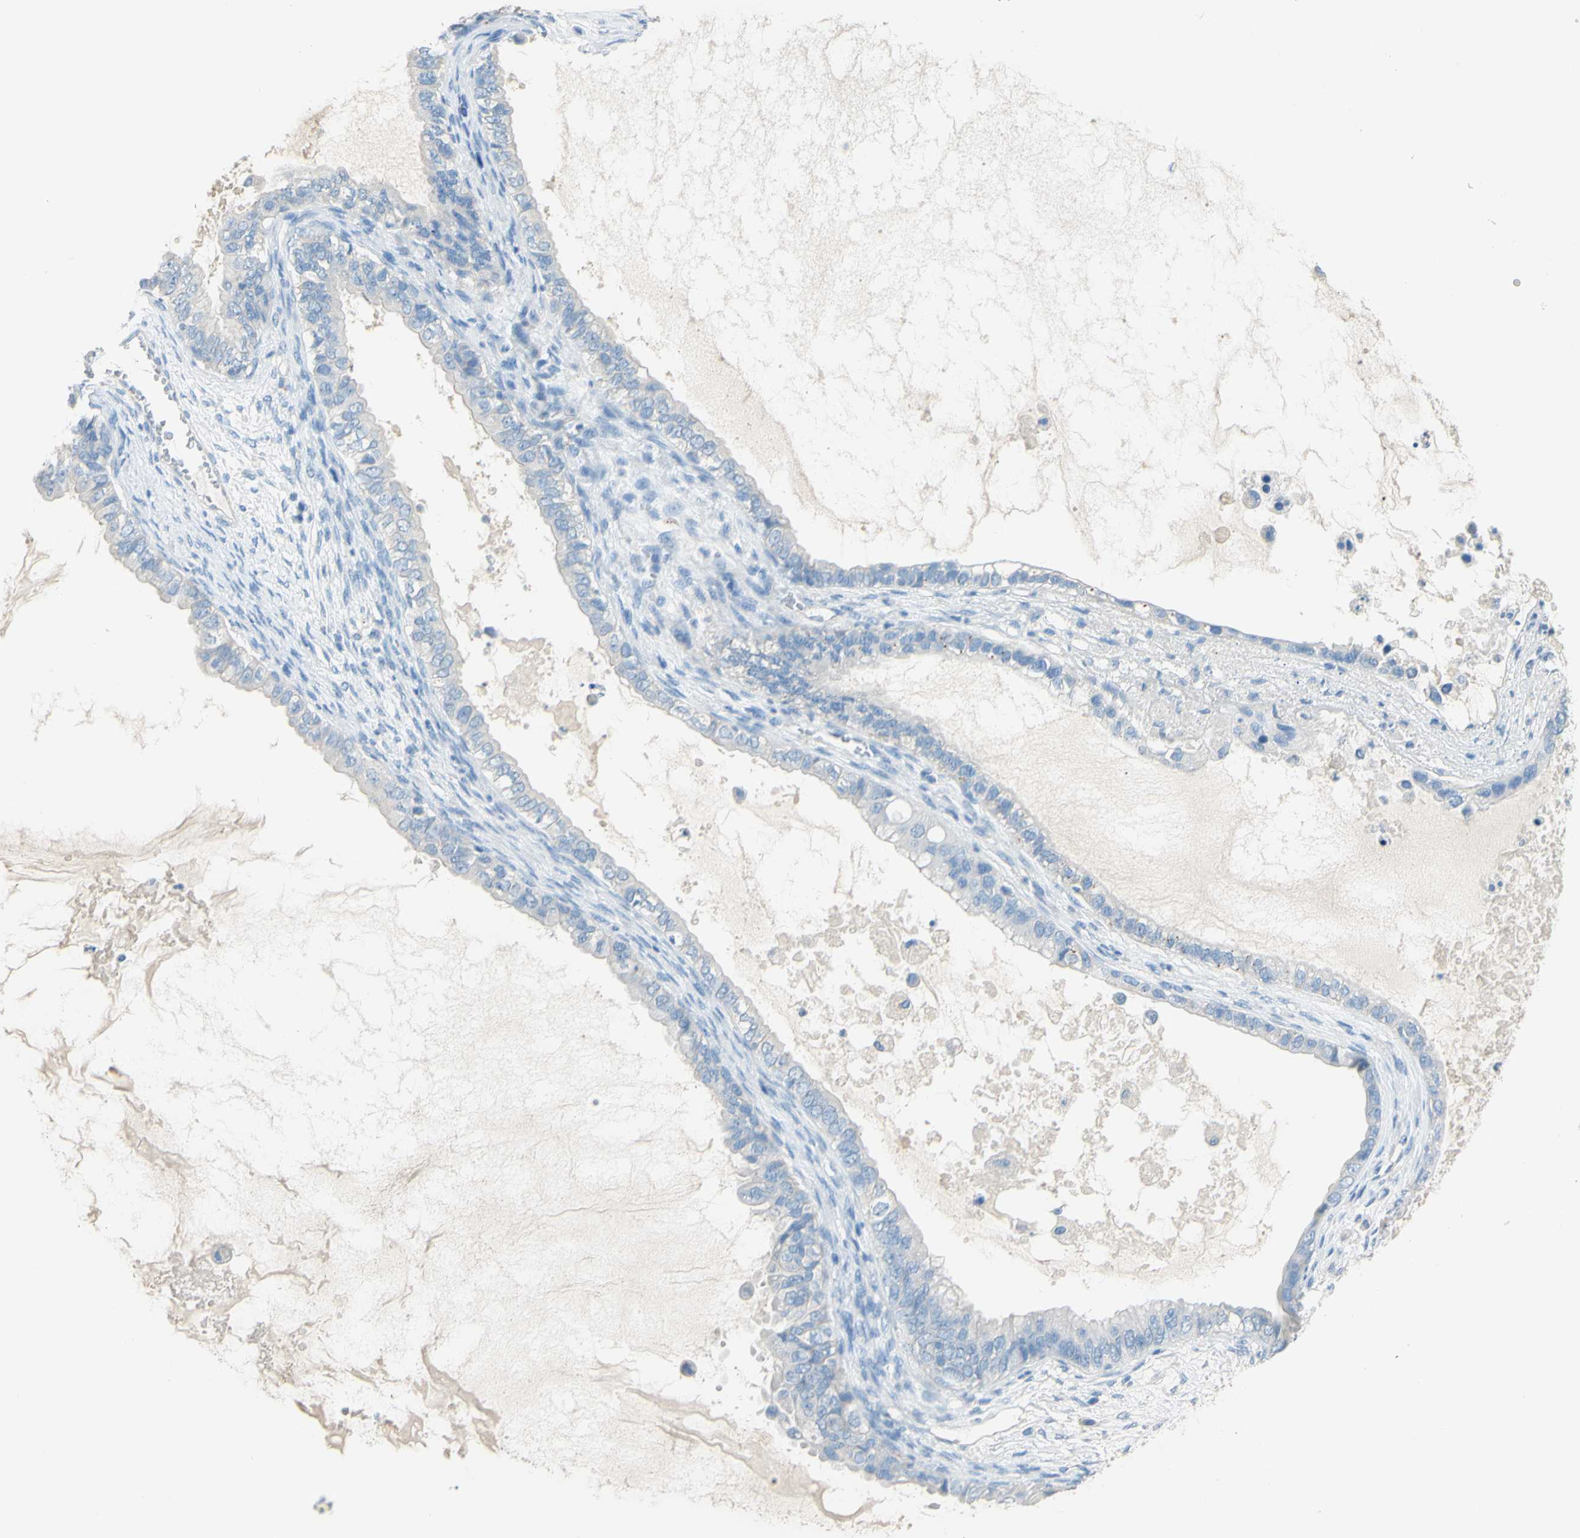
{"staining": {"intensity": "negative", "quantity": "none", "location": "none"}, "tissue": "ovarian cancer", "cell_type": "Tumor cells", "image_type": "cancer", "snomed": [{"axis": "morphology", "description": "Cystadenocarcinoma, mucinous, NOS"}, {"axis": "topography", "description": "Ovary"}], "caption": "Protein analysis of ovarian cancer reveals no significant staining in tumor cells. (DAB (3,3'-diaminobenzidine) IHC, high magnification).", "gene": "CDH10", "patient": {"sex": "female", "age": 80}}